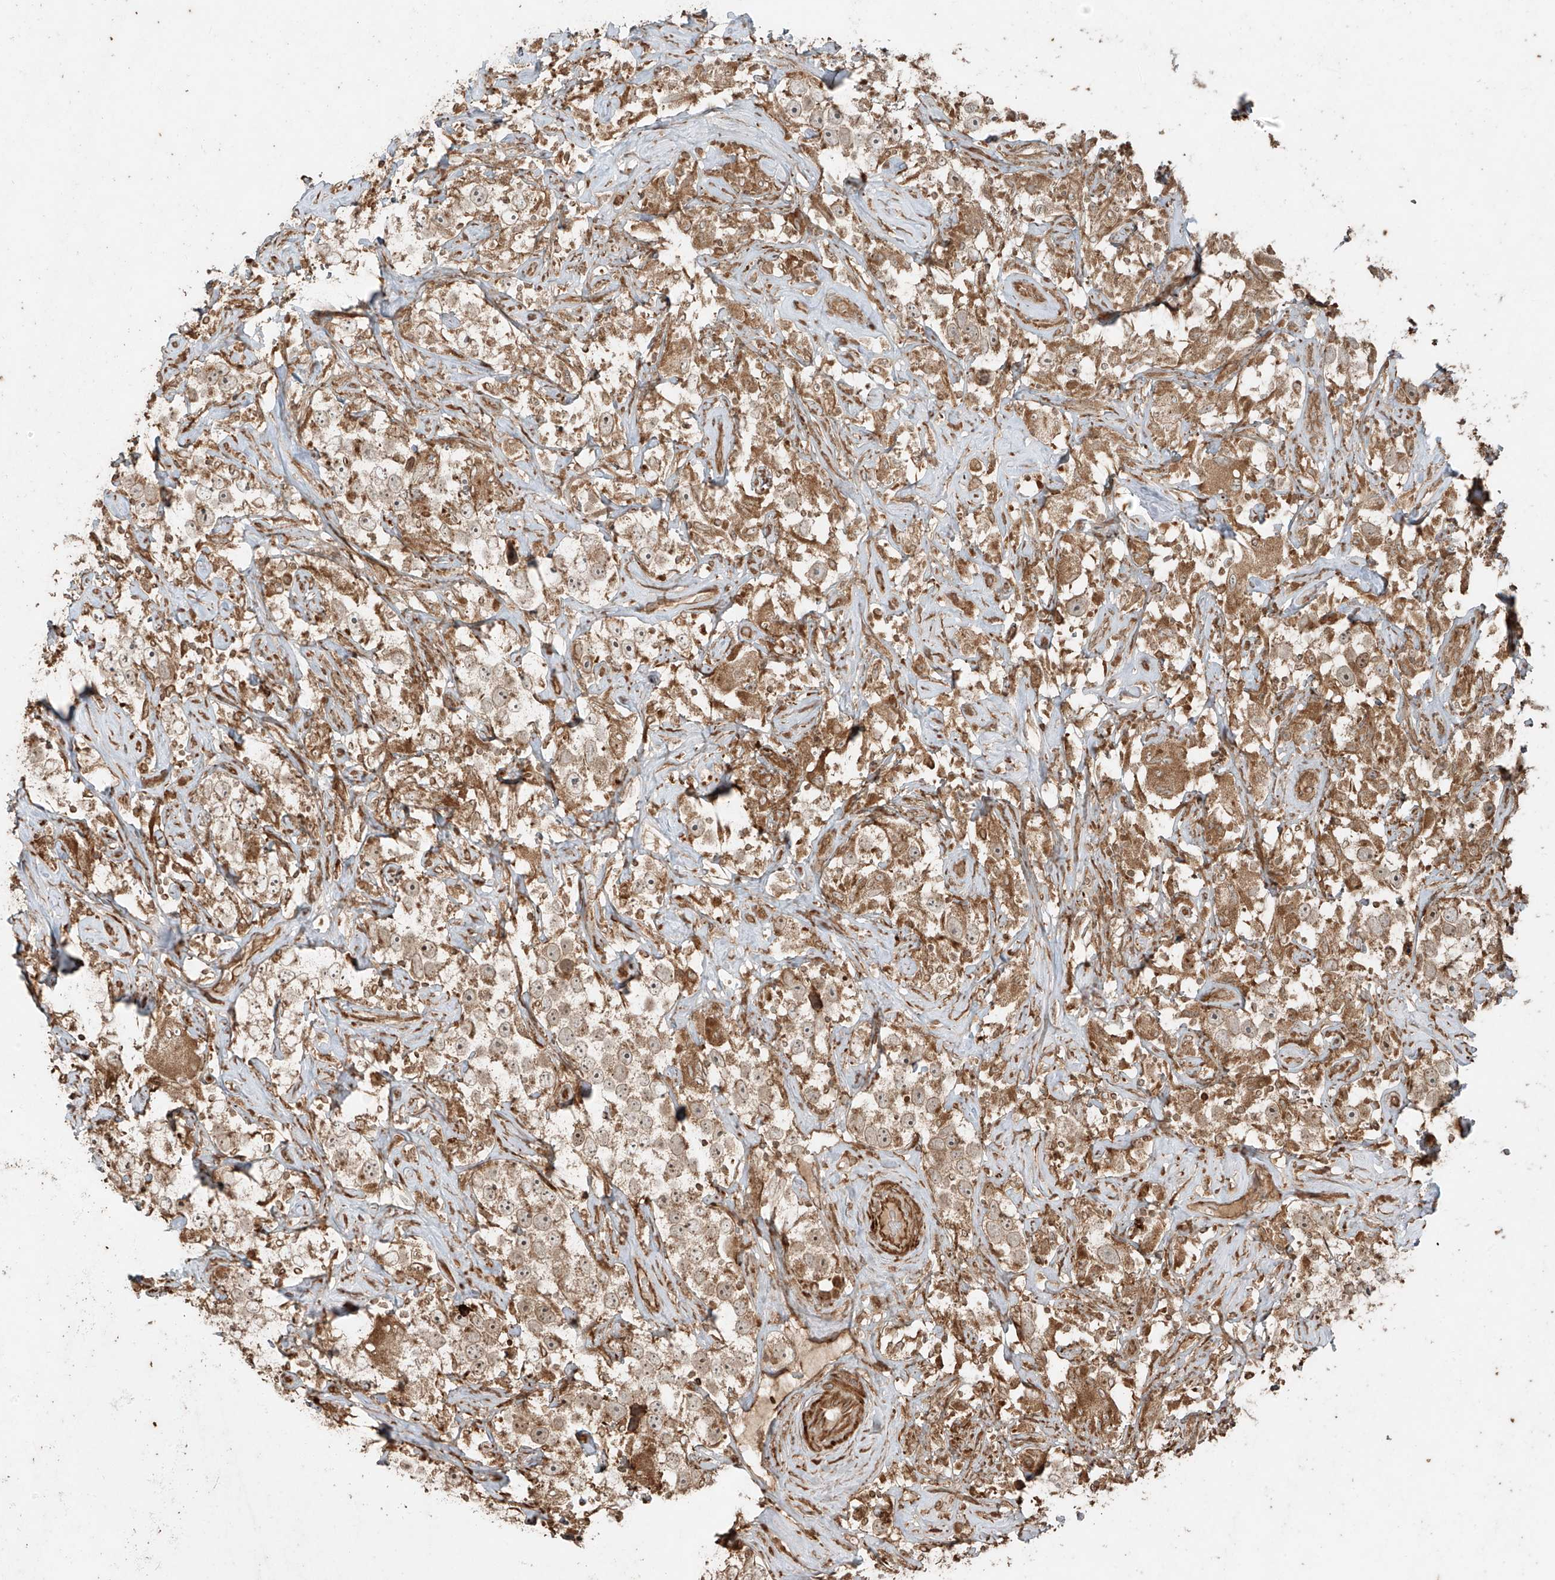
{"staining": {"intensity": "moderate", "quantity": ">75%", "location": "cytoplasmic/membranous"}, "tissue": "testis cancer", "cell_type": "Tumor cells", "image_type": "cancer", "snomed": [{"axis": "morphology", "description": "Seminoma, NOS"}, {"axis": "topography", "description": "Testis"}], "caption": "A brown stain highlights moderate cytoplasmic/membranous staining of a protein in human testis cancer (seminoma) tumor cells.", "gene": "ANKZF1", "patient": {"sex": "male", "age": 49}}